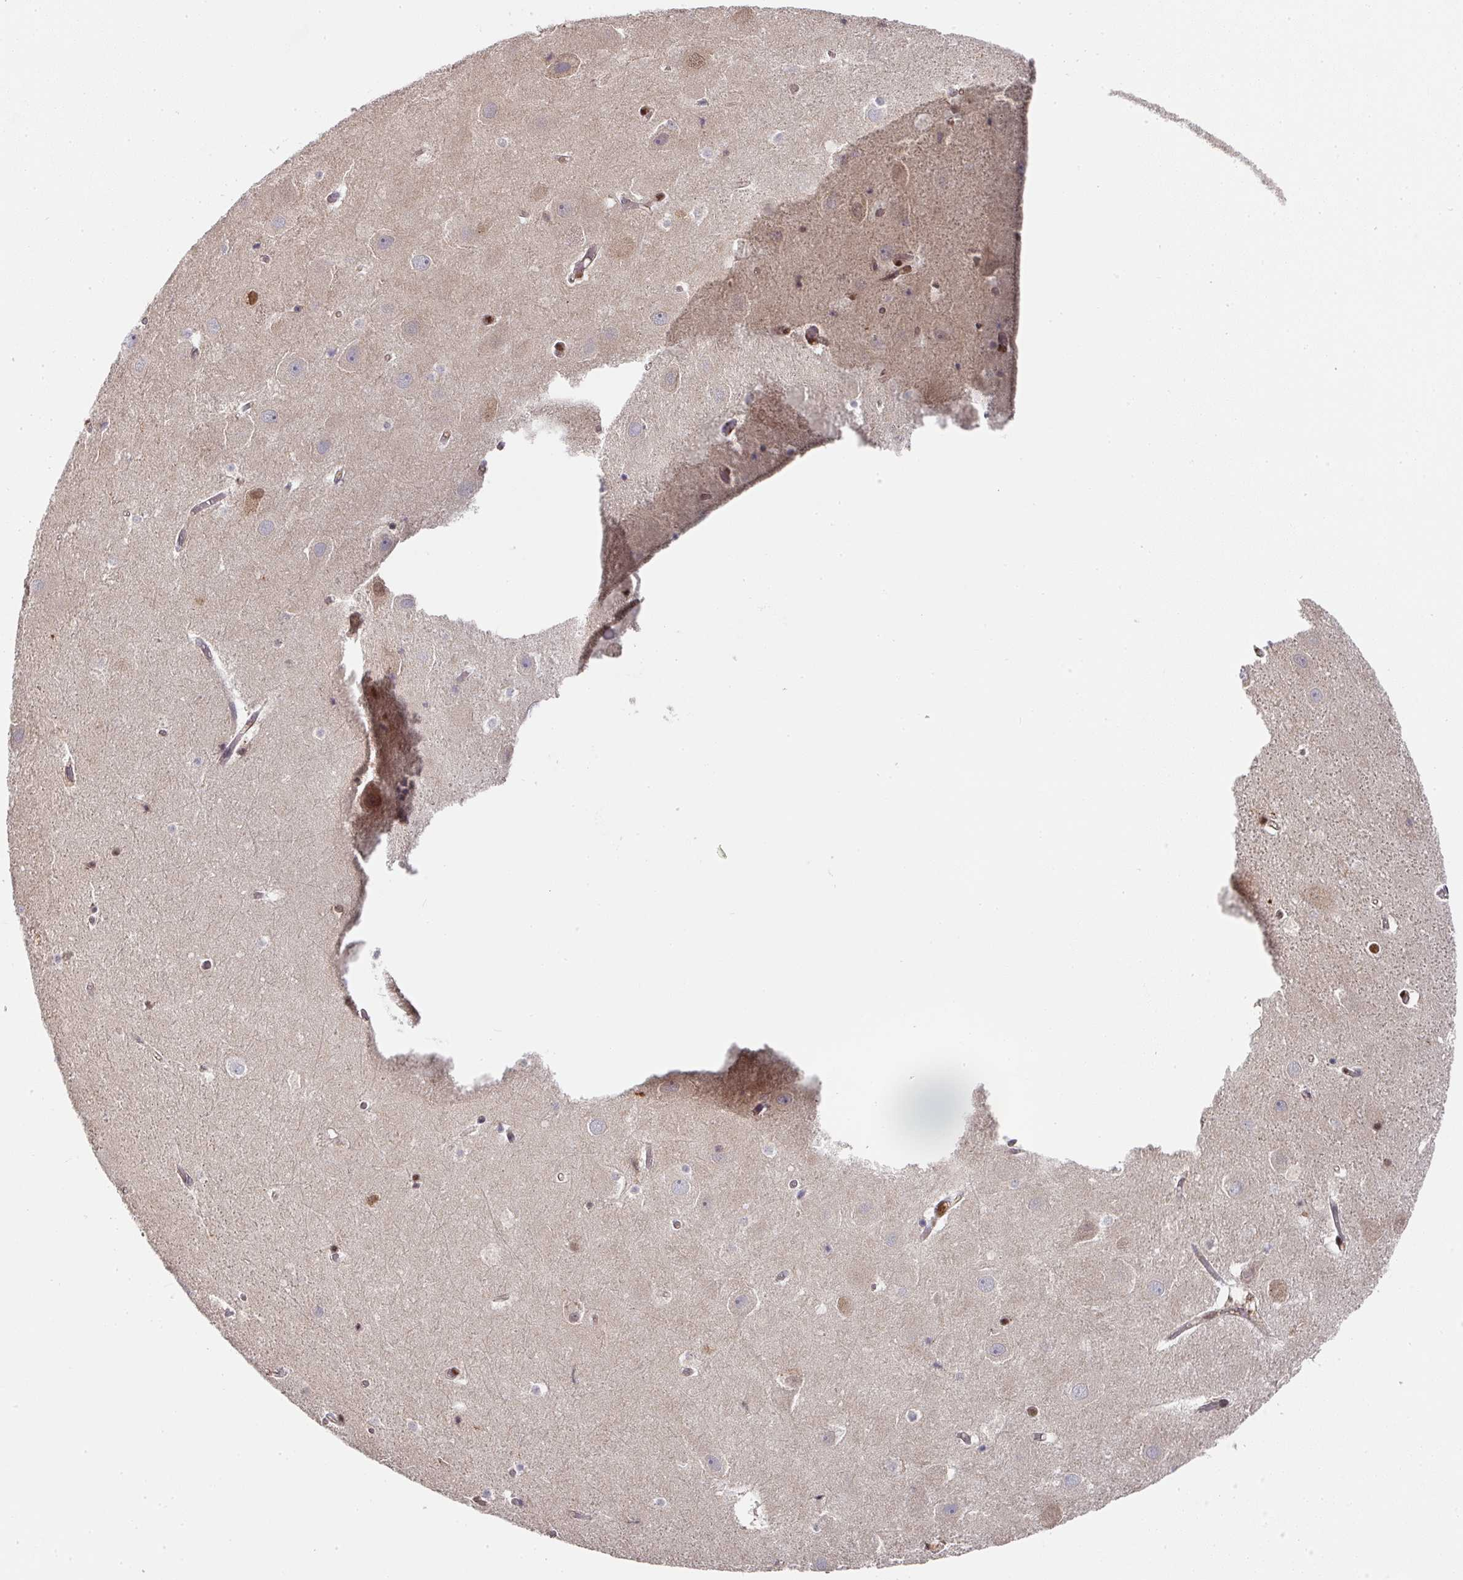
{"staining": {"intensity": "strong", "quantity": "25%-75%", "location": "nuclear"}, "tissue": "hippocampus", "cell_type": "Glial cells", "image_type": "normal", "snomed": [{"axis": "morphology", "description": "Normal tissue, NOS"}, {"axis": "topography", "description": "Hippocampus"}], "caption": "Immunohistochemical staining of normal hippocampus exhibits high levels of strong nuclear positivity in about 25%-75% of glial cells.", "gene": "DIDO1", "patient": {"sex": "female", "age": 52}}